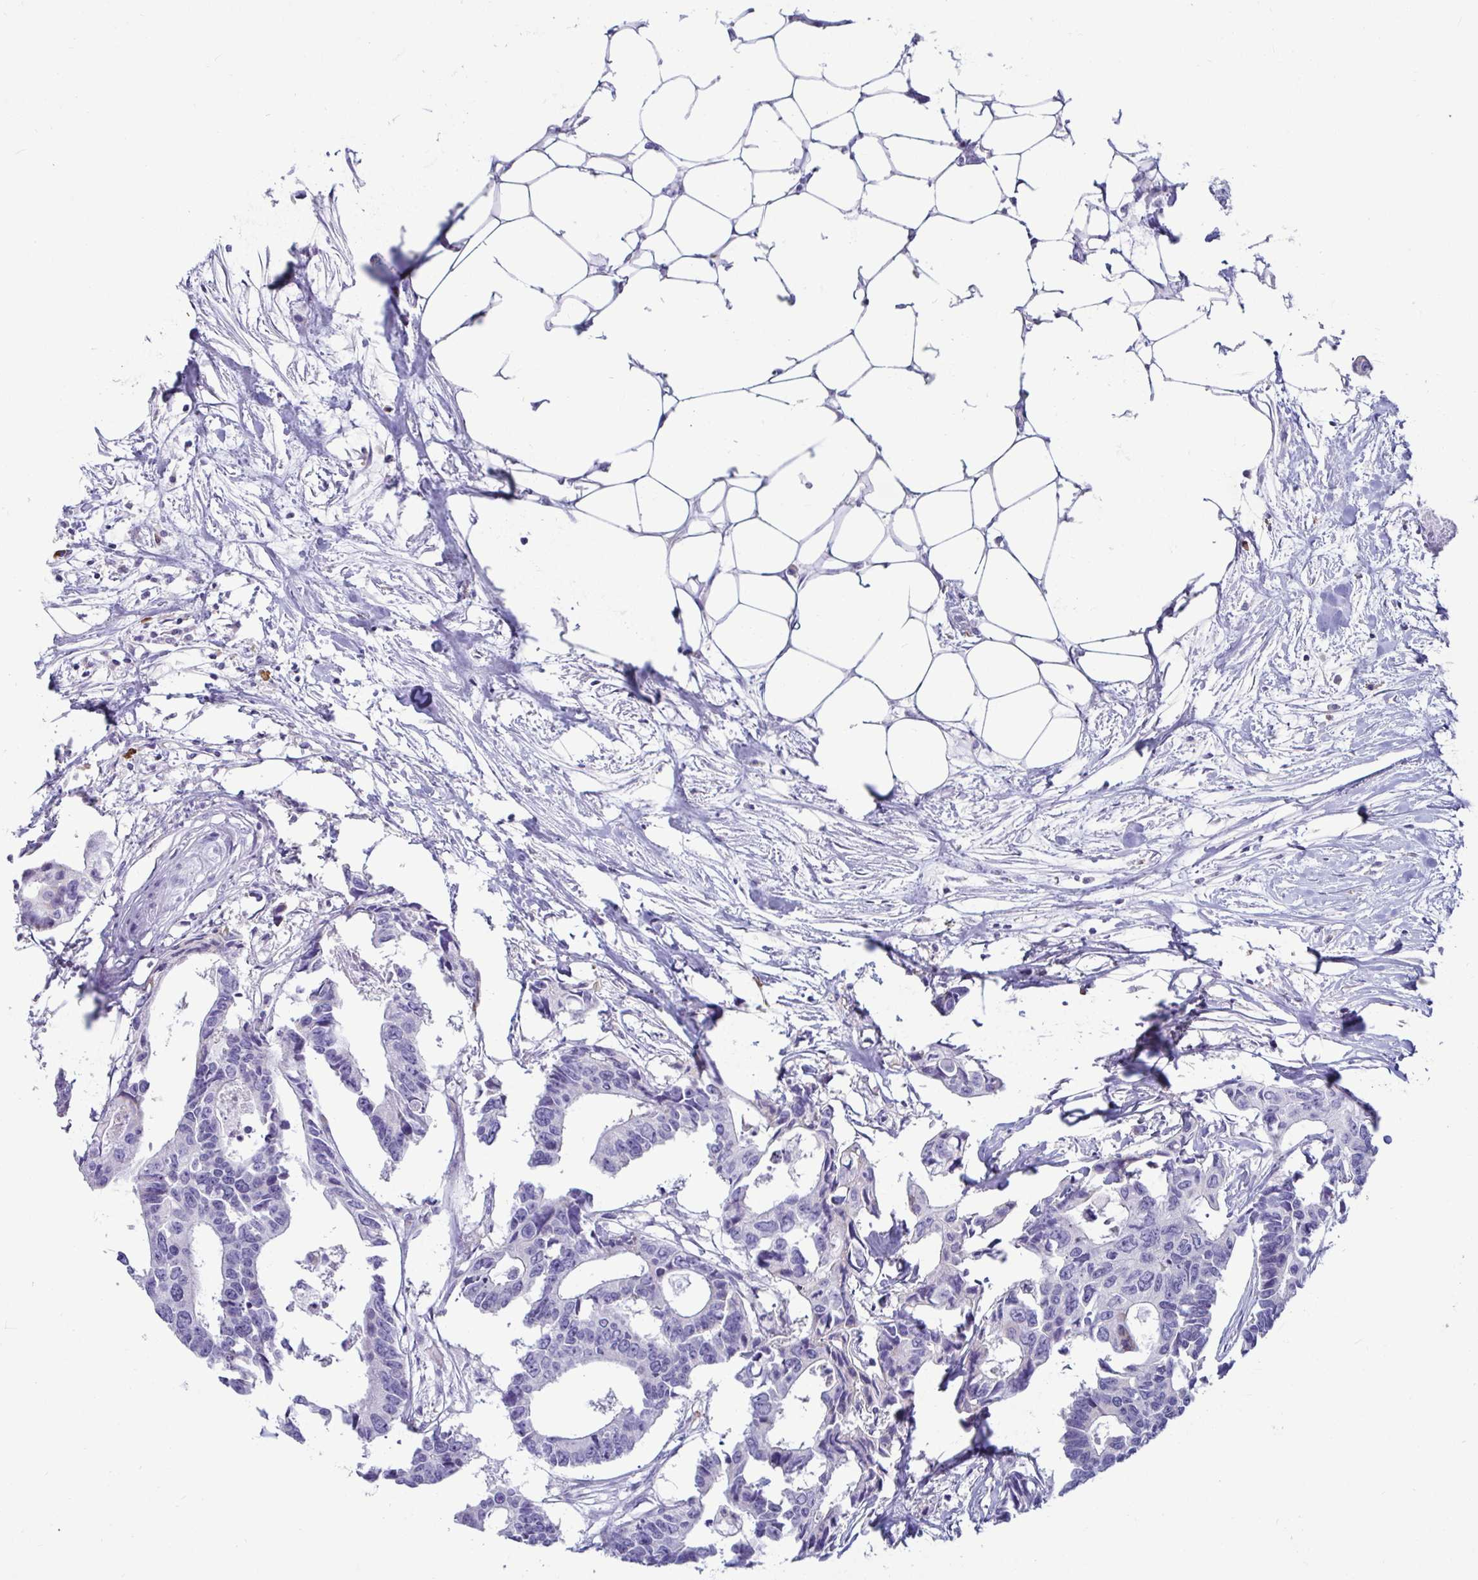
{"staining": {"intensity": "negative", "quantity": "none", "location": "none"}, "tissue": "colorectal cancer", "cell_type": "Tumor cells", "image_type": "cancer", "snomed": [{"axis": "morphology", "description": "Adenocarcinoma, NOS"}, {"axis": "topography", "description": "Rectum"}], "caption": "Colorectal cancer stained for a protein using immunohistochemistry displays no positivity tumor cells.", "gene": "TFPI2", "patient": {"sex": "male", "age": 57}}